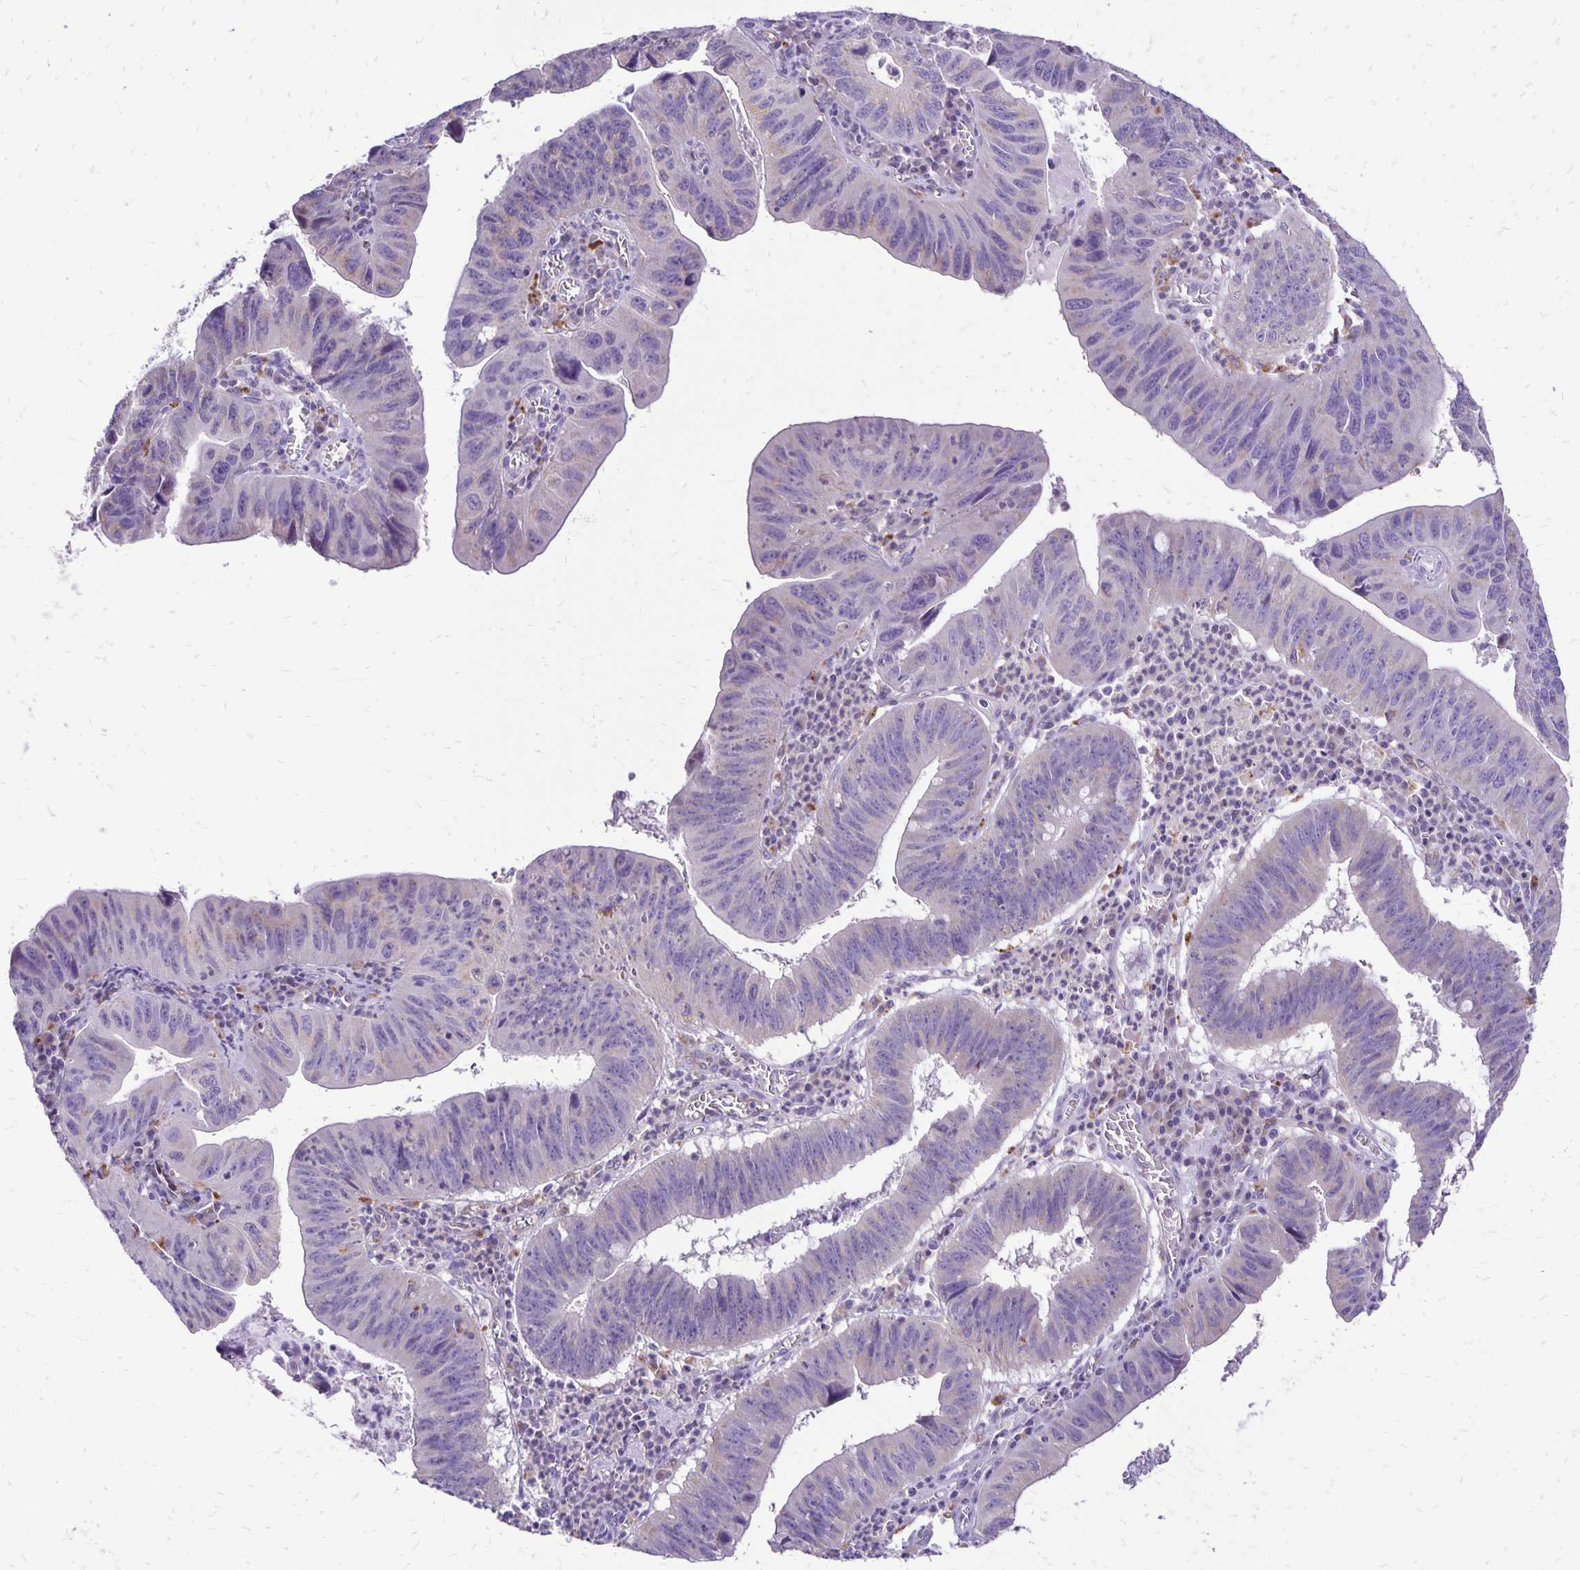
{"staining": {"intensity": "negative", "quantity": "none", "location": "none"}, "tissue": "stomach cancer", "cell_type": "Tumor cells", "image_type": "cancer", "snomed": [{"axis": "morphology", "description": "Adenocarcinoma, NOS"}, {"axis": "topography", "description": "Stomach"}], "caption": "Stomach adenocarcinoma stained for a protein using immunohistochemistry displays no positivity tumor cells.", "gene": "EIF5A", "patient": {"sex": "male", "age": 59}}